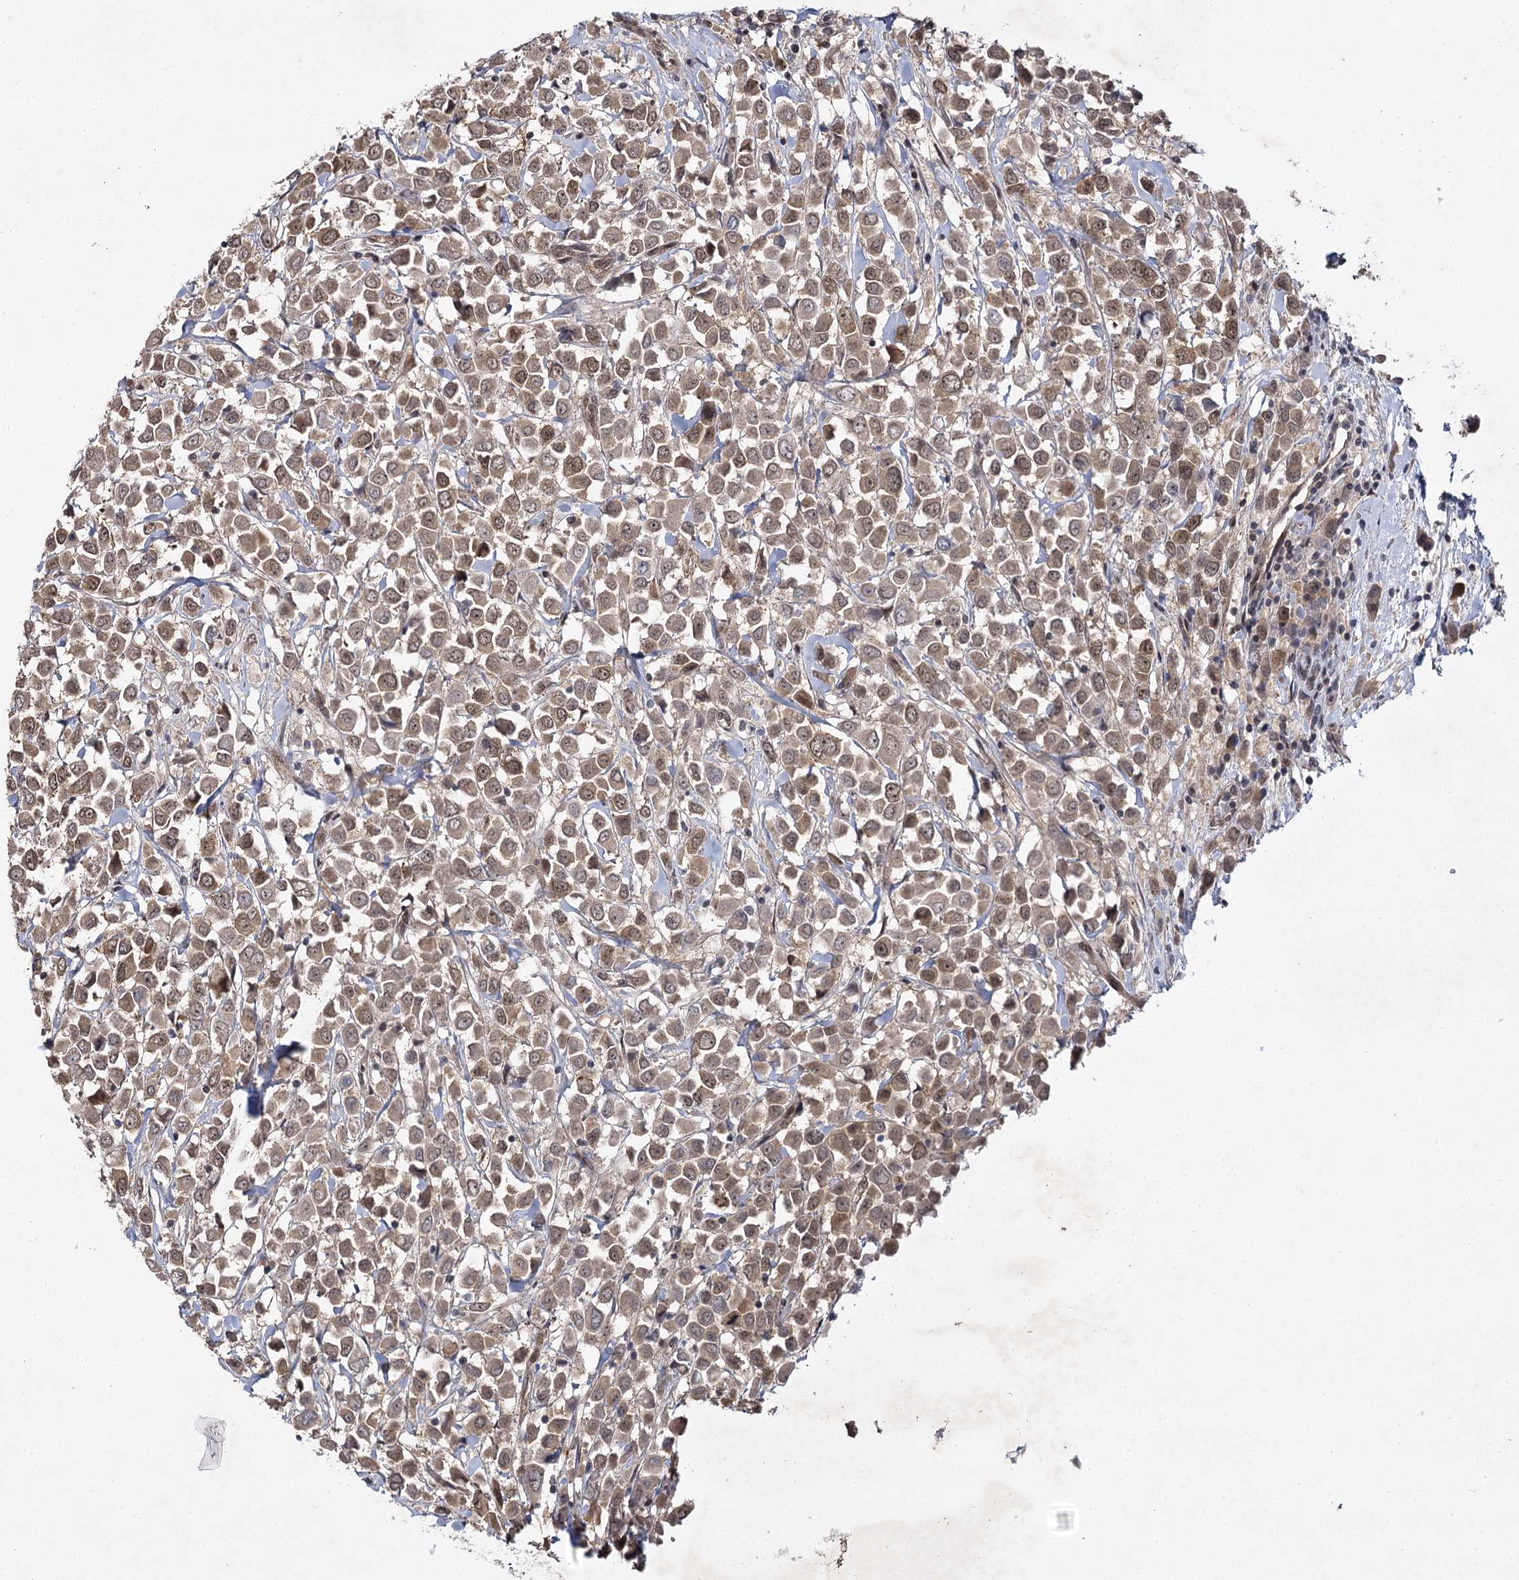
{"staining": {"intensity": "moderate", "quantity": ">75%", "location": "cytoplasmic/membranous,nuclear"}, "tissue": "breast cancer", "cell_type": "Tumor cells", "image_type": "cancer", "snomed": [{"axis": "morphology", "description": "Duct carcinoma"}, {"axis": "topography", "description": "Breast"}], "caption": "Invasive ductal carcinoma (breast) stained for a protein shows moderate cytoplasmic/membranous and nuclear positivity in tumor cells.", "gene": "DCUN1D4", "patient": {"sex": "female", "age": 61}}